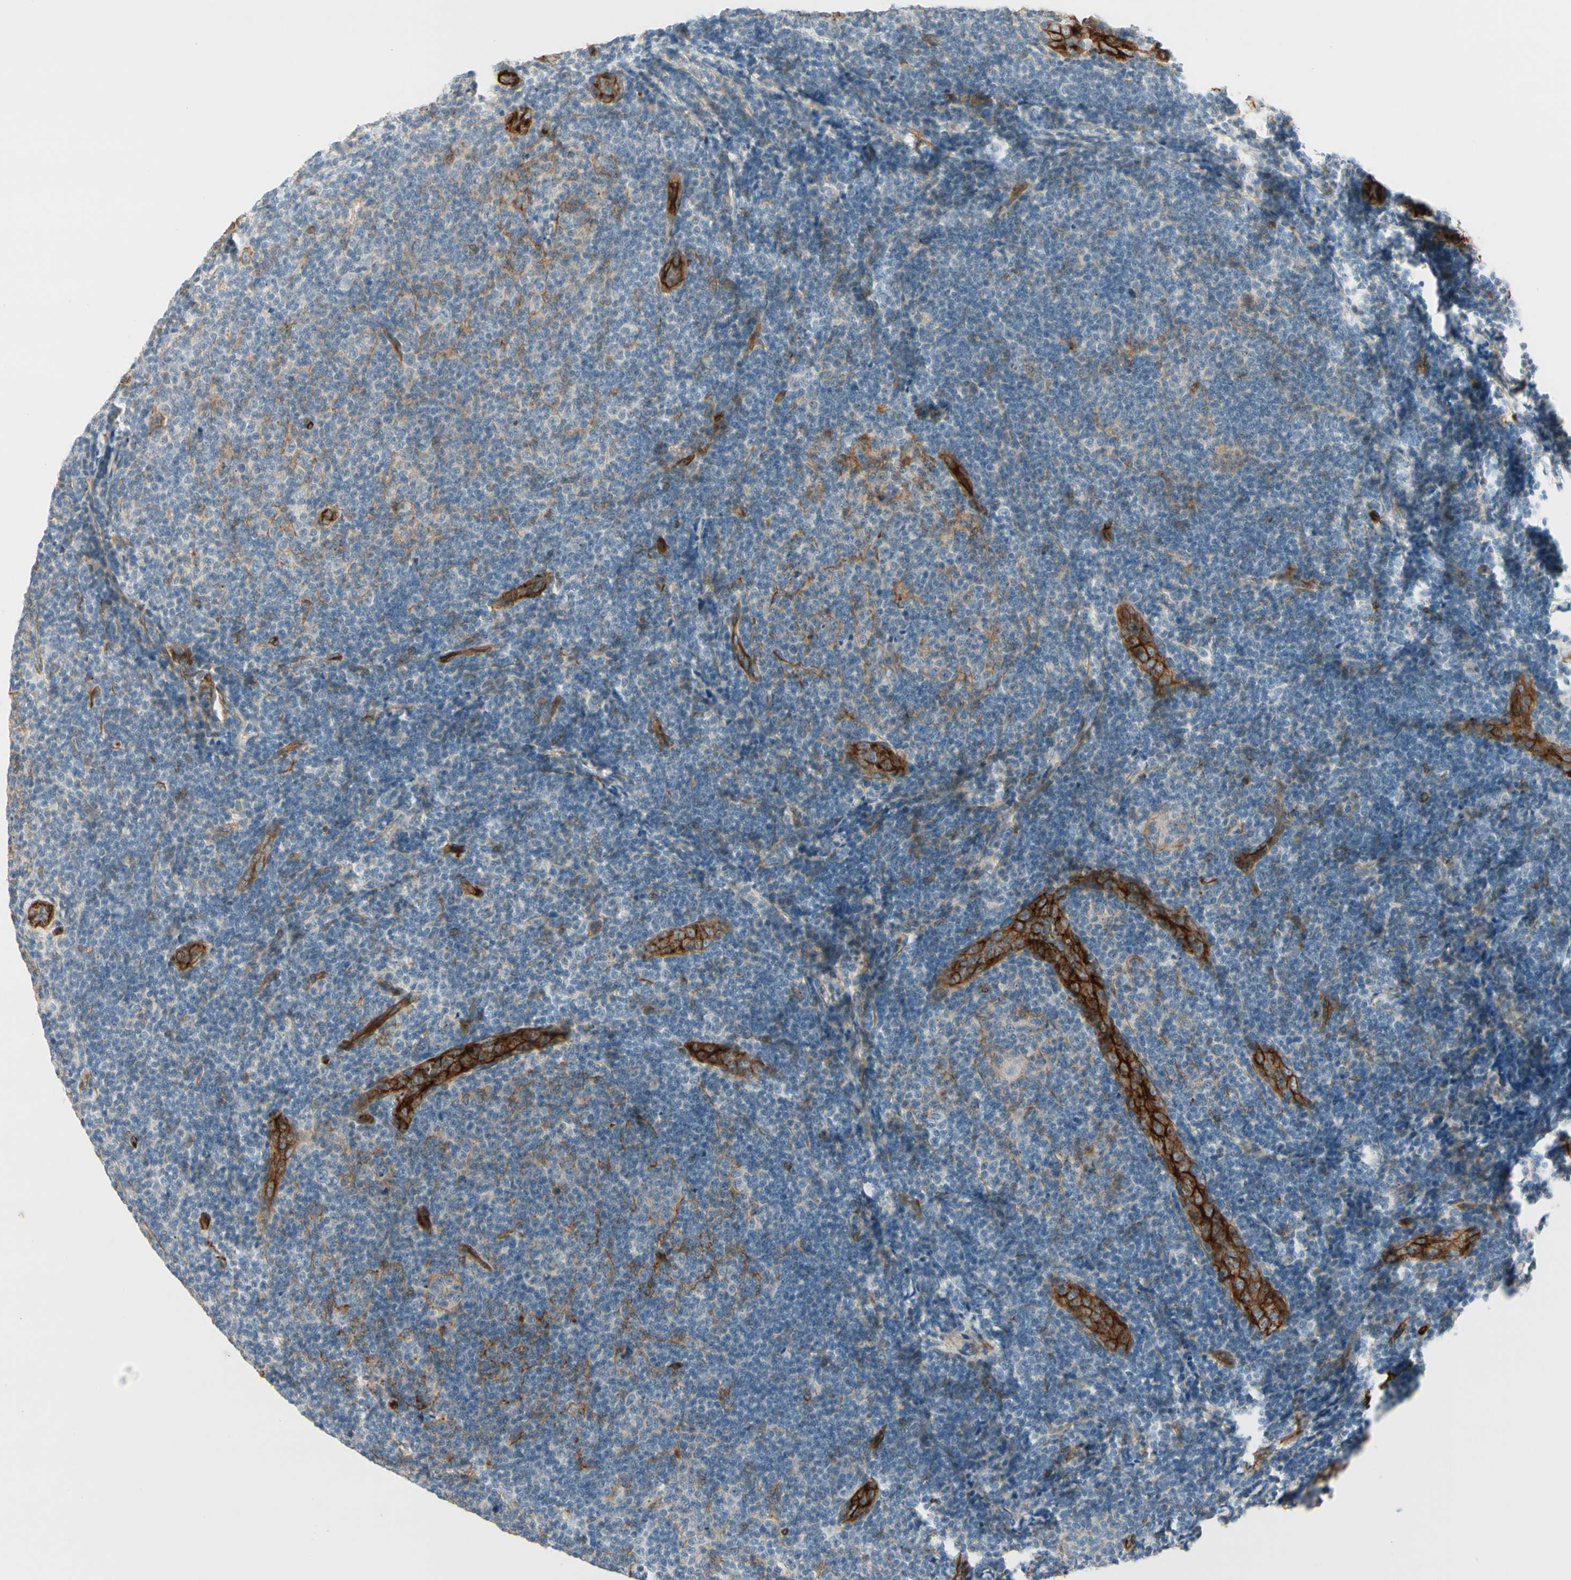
{"staining": {"intensity": "negative", "quantity": "none", "location": "none"}, "tissue": "lymphoma", "cell_type": "Tumor cells", "image_type": "cancer", "snomed": [{"axis": "morphology", "description": "Malignant lymphoma, non-Hodgkin's type, Low grade"}, {"axis": "topography", "description": "Lymph node"}], "caption": "Immunohistochemistry micrograph of lymphoma stained for a protein (brown), which demonstrates no staining in tumor cells.", "gene": "MCAM", "patient": {"sex": "male", "age": 83}}